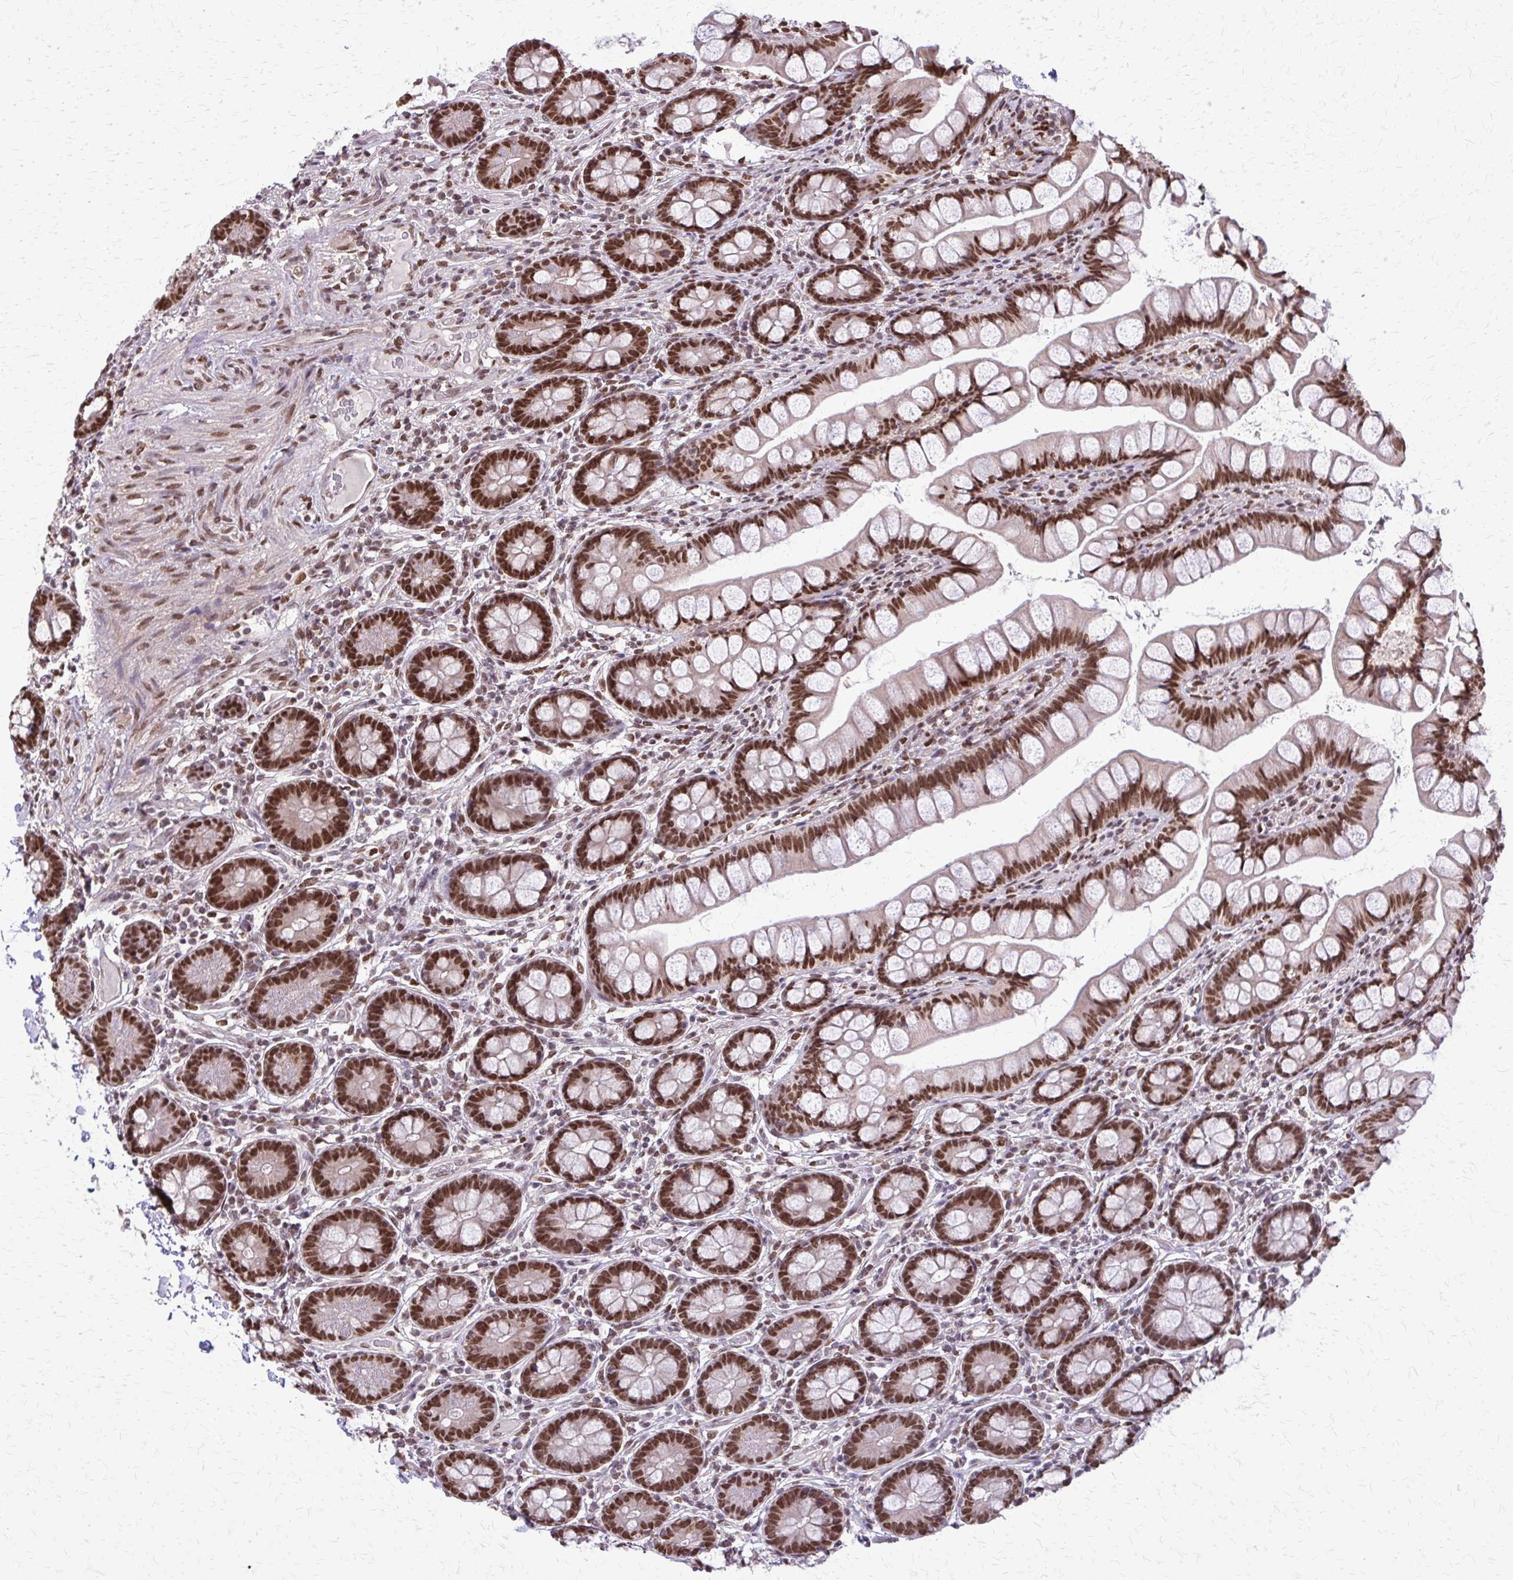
{"staining": {"intensity": "strong", "quantity": ">75%", "location": "nuclear"}, "tissue": "small intestine", "cell_type": "Glandular cells", "image_type": "normal", "snomed": [{"axis": "morphology", "description": "Normal tissue, NOS"}, {"axis": "topography", "description": "Small intestine"}], "caption": "A brown stain labels strong nuclear positivity of a protein in glandular cells of benign human small intestine. Nuclei are stained in blue.", "gene": "TTF1", "patient": {"sex": "male", "age": 70}}